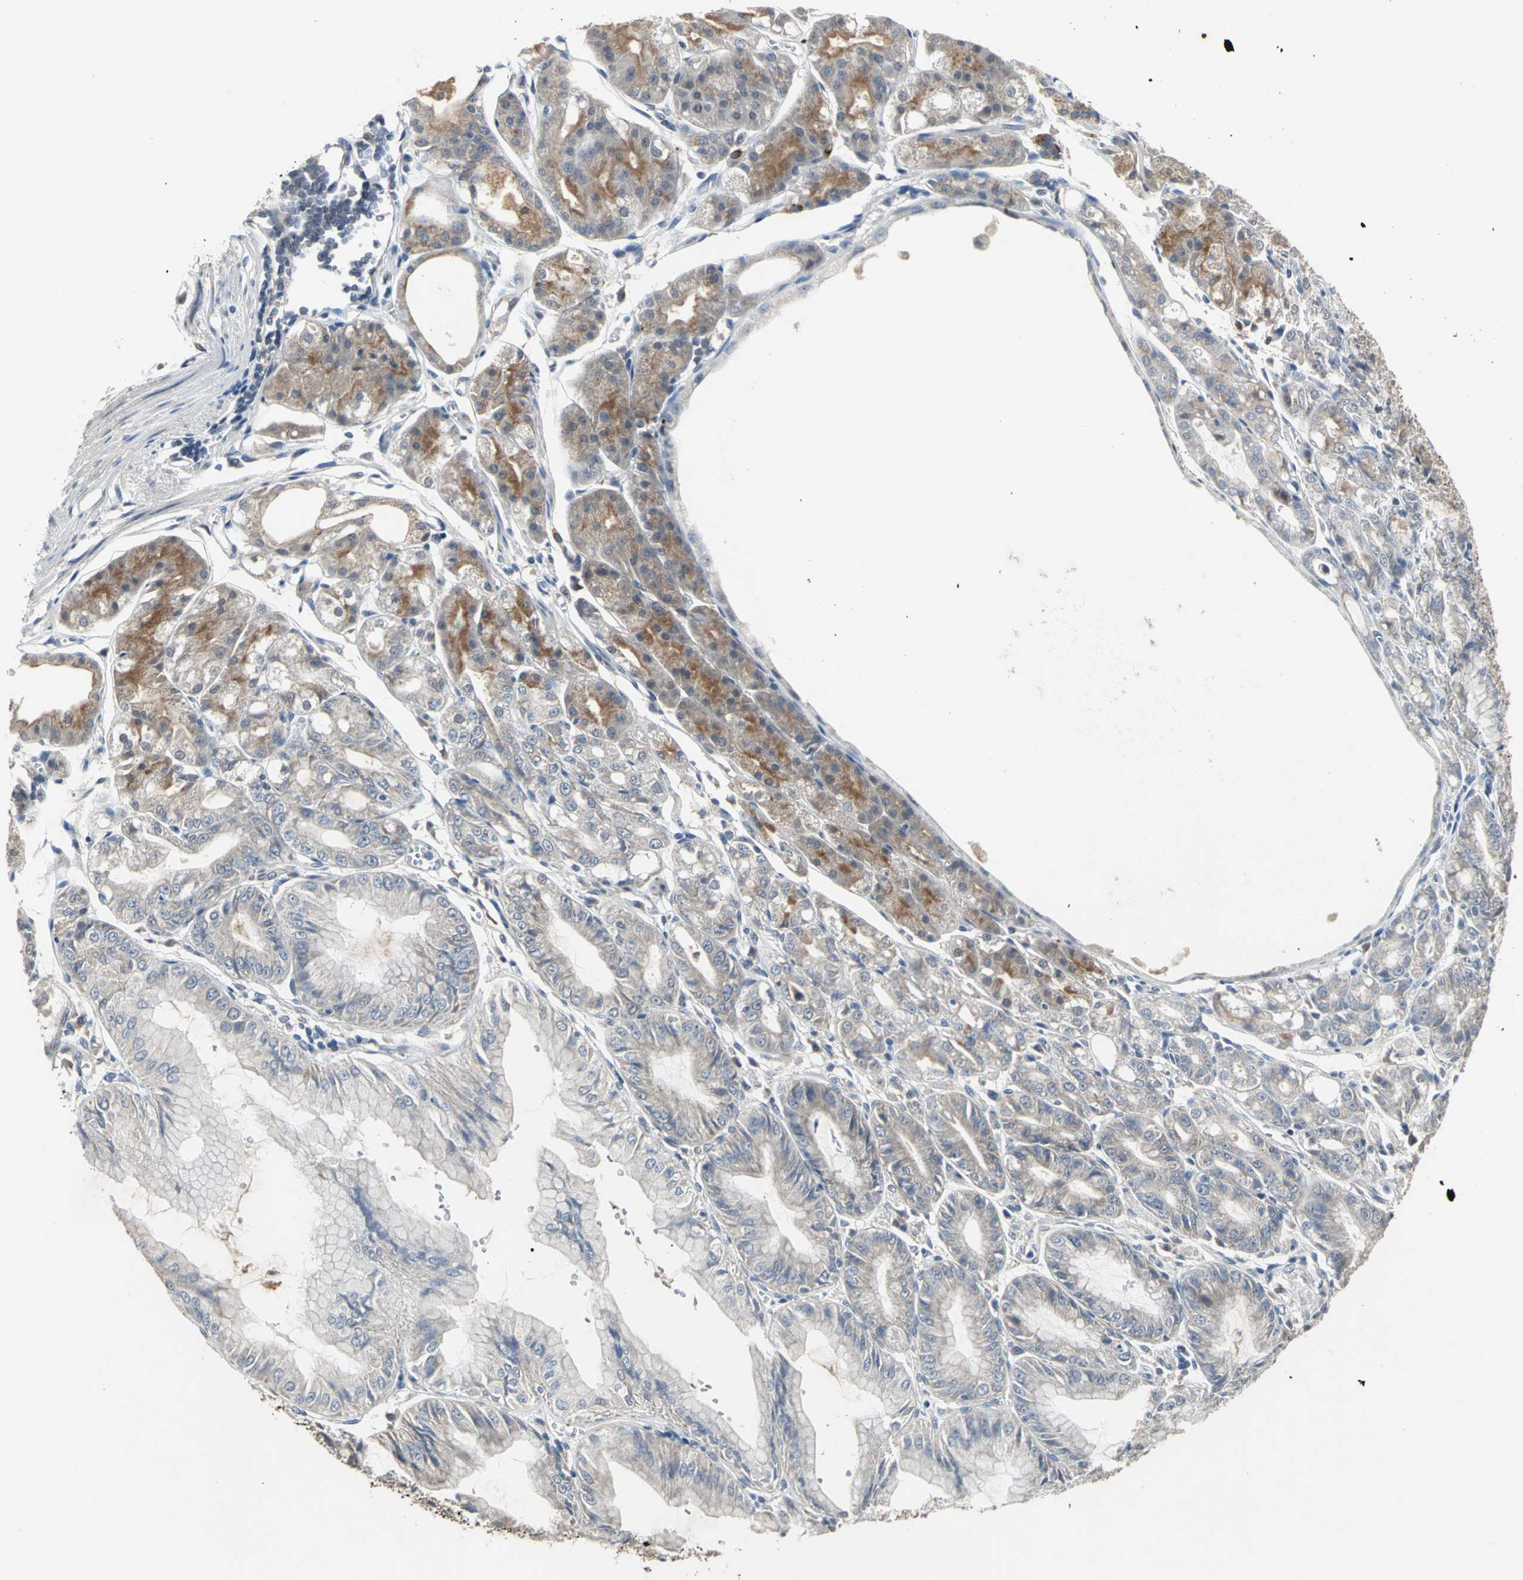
{"staining": {"intensity": "moderate", "quantity": "25%-75%", "location": "cytoplasmic/membranous"}, "tissue": "stomach", "cell_type": "Glandular cells", "image_type": "normal", "snomed": [{"axis": "morphology", "description": "Normal tissue, NOS"}, {"axis": "topography", "description": "Stomach, lower"}], "caption": "Immunohistochemistry (DAB (3,3'-diaminobenzidine)) staining of normal stomach demonstrates moderate cytoplasmic/membranous protein expression in about 25%-75% of glandular cells. Using DAB (brown) and hematoxylin (blue) stains, captured at high magnification using brightfield microscopy.", "gene": "JADE3", "patient": {"sex": "male", "age": 71}}